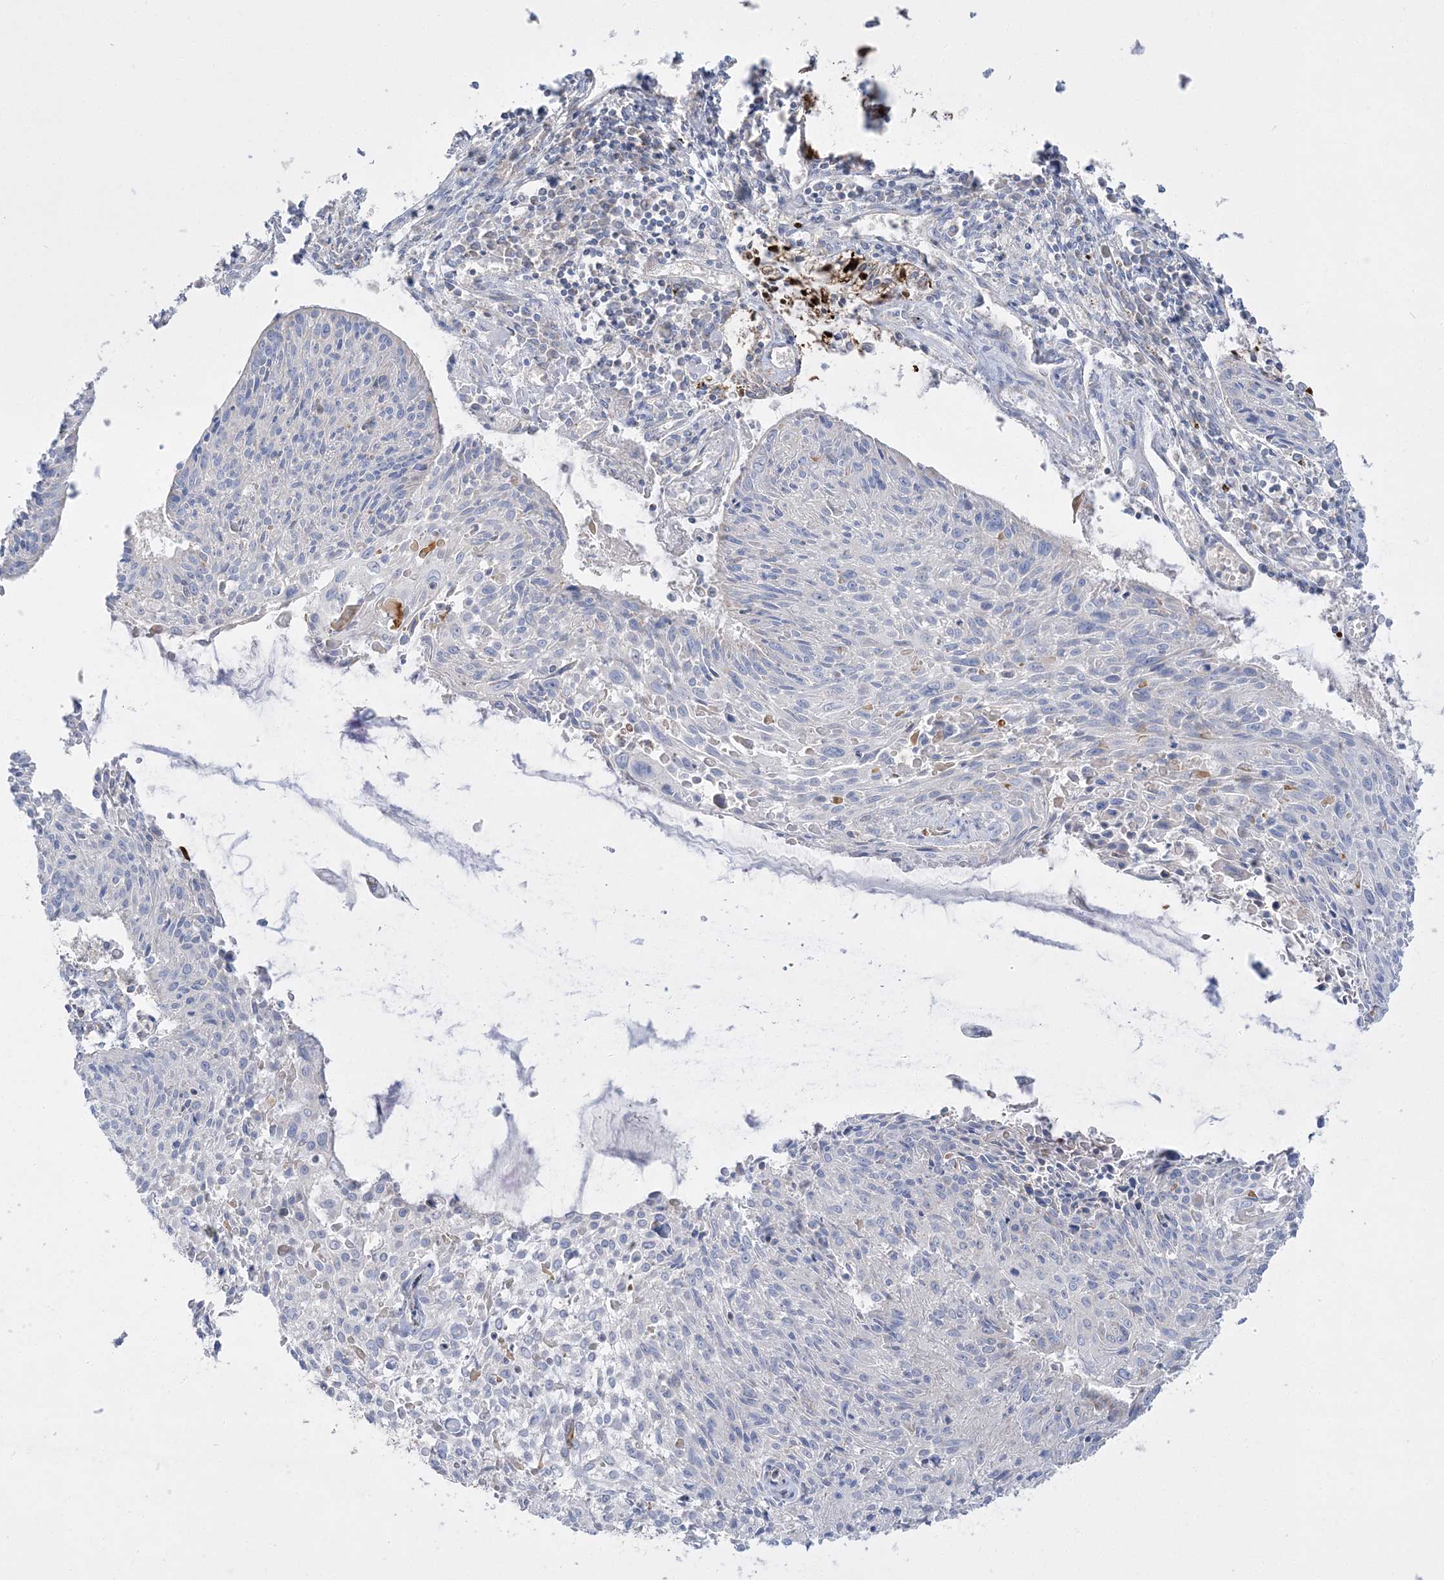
{"staining": {"intensity": "negative", "quantity": "none", "location": "none"}, "tissue": "cervical cancer", "cell_type": "Tumor cells", "image_type": "cancer", "snomed": [{"axis": "morphology", "description": "Squamous cell carcinoma, NOS"}, {"axis": "topography", "description": "Cervix"}], "caption": "A histopathology image of cervical cancer stained for a protein reveals no brown staining in tumor cells.", "gene": "TBC1D14", "patient": {"sex": "female", "age": 51}}